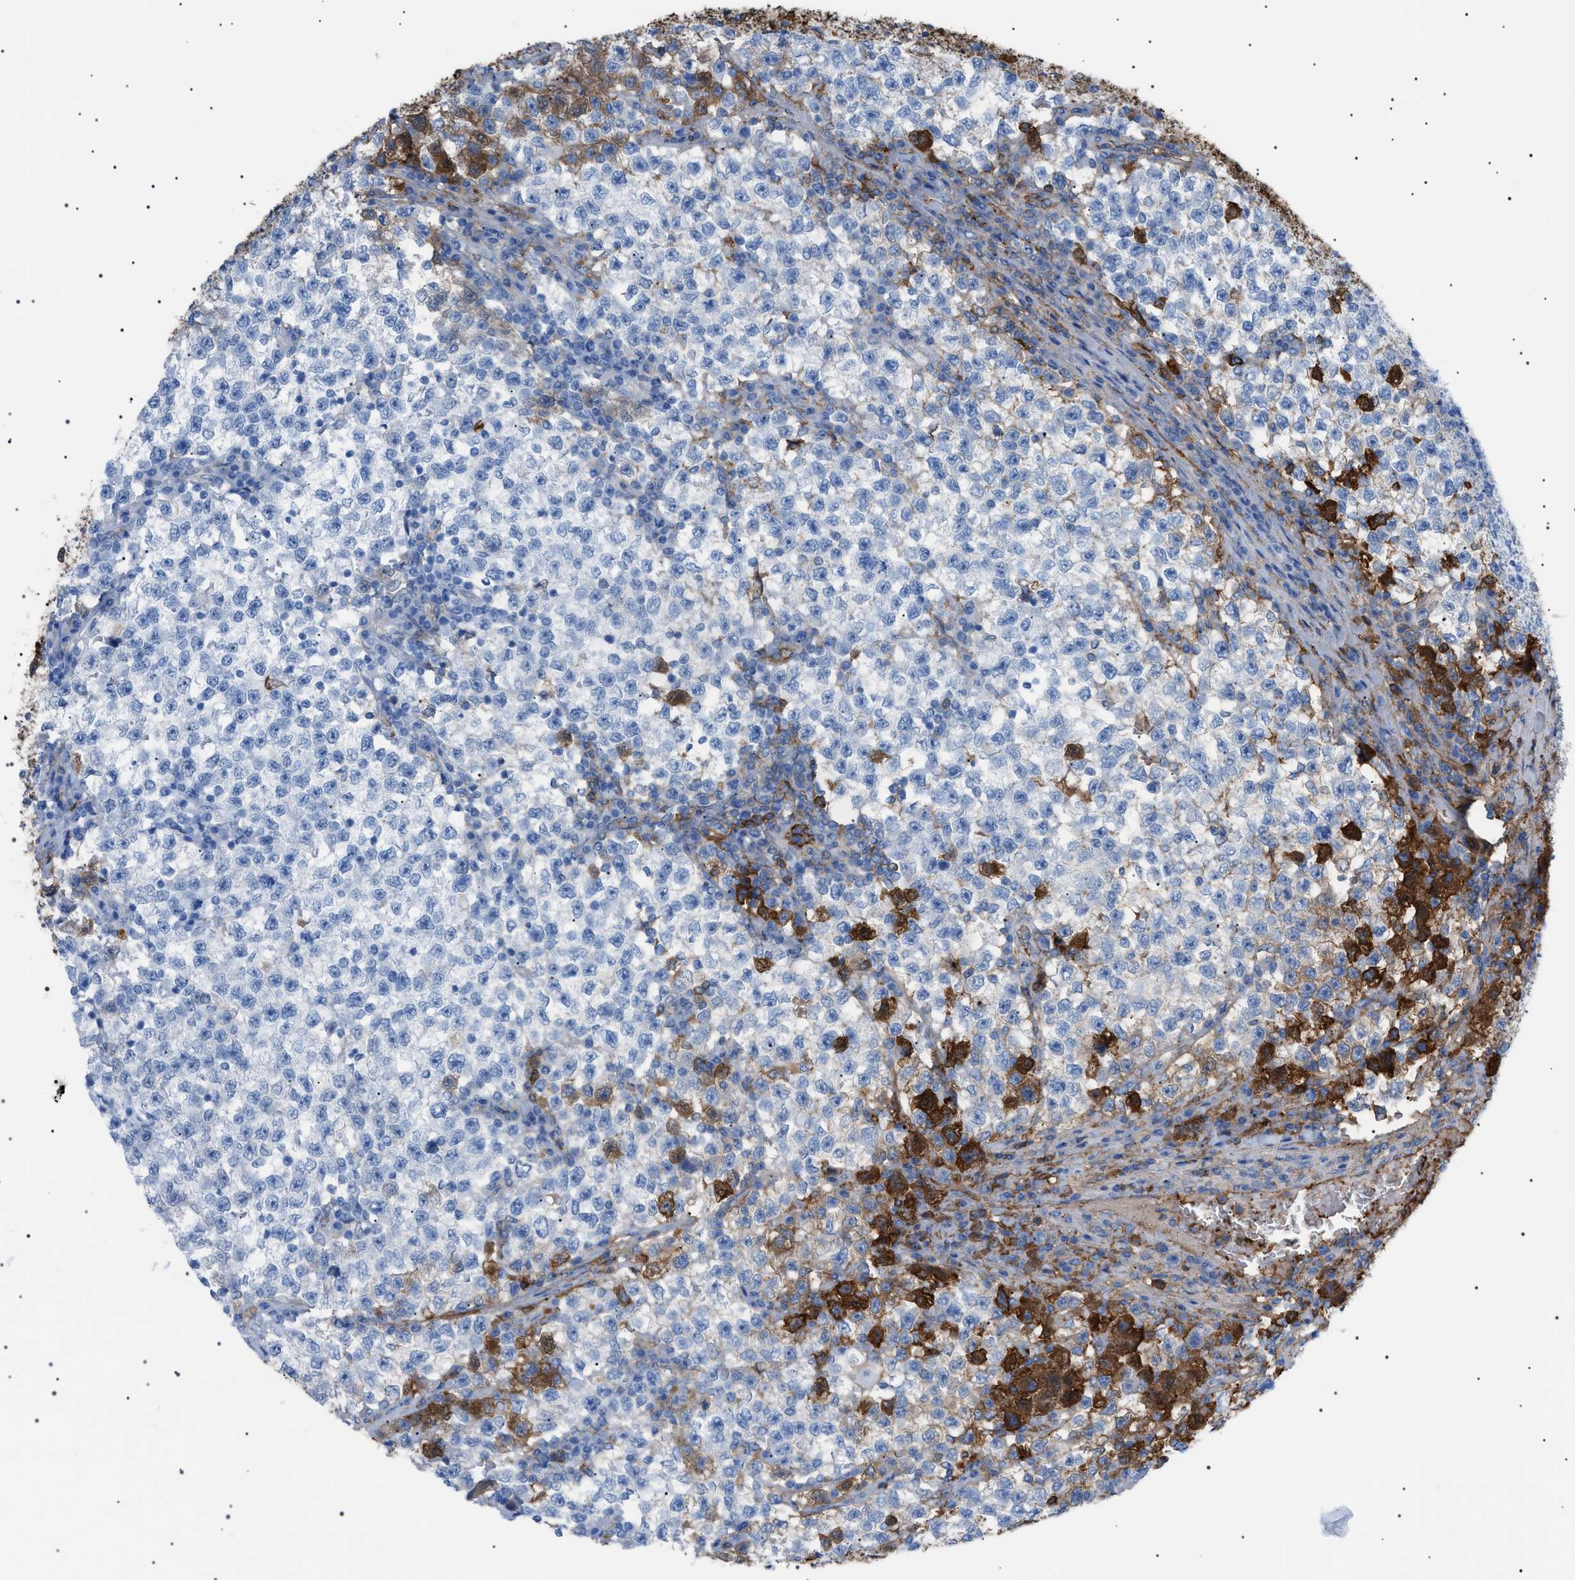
{"staining": {"intensity": "strong", "quantity": "<25%", "location": "cytoplasmic/membranous"}, "tissue": "testis cancer", "cell_type": "Tumor cells", "image_type": "cancer", "snomed": [{"axis": "morphology", "description": "Seminoma, NOS"}, {"axis": "topography", "description": "Testis"}], "caption": "Protein analysis of testis cancer (seminoma) tissue exhibits strong cytoplasmic/membranous expression in about <25% of tumor cells. Nuclei are stained in blue.", "gene": "LPA", "patient": {"sex": "male", "age": 22}}